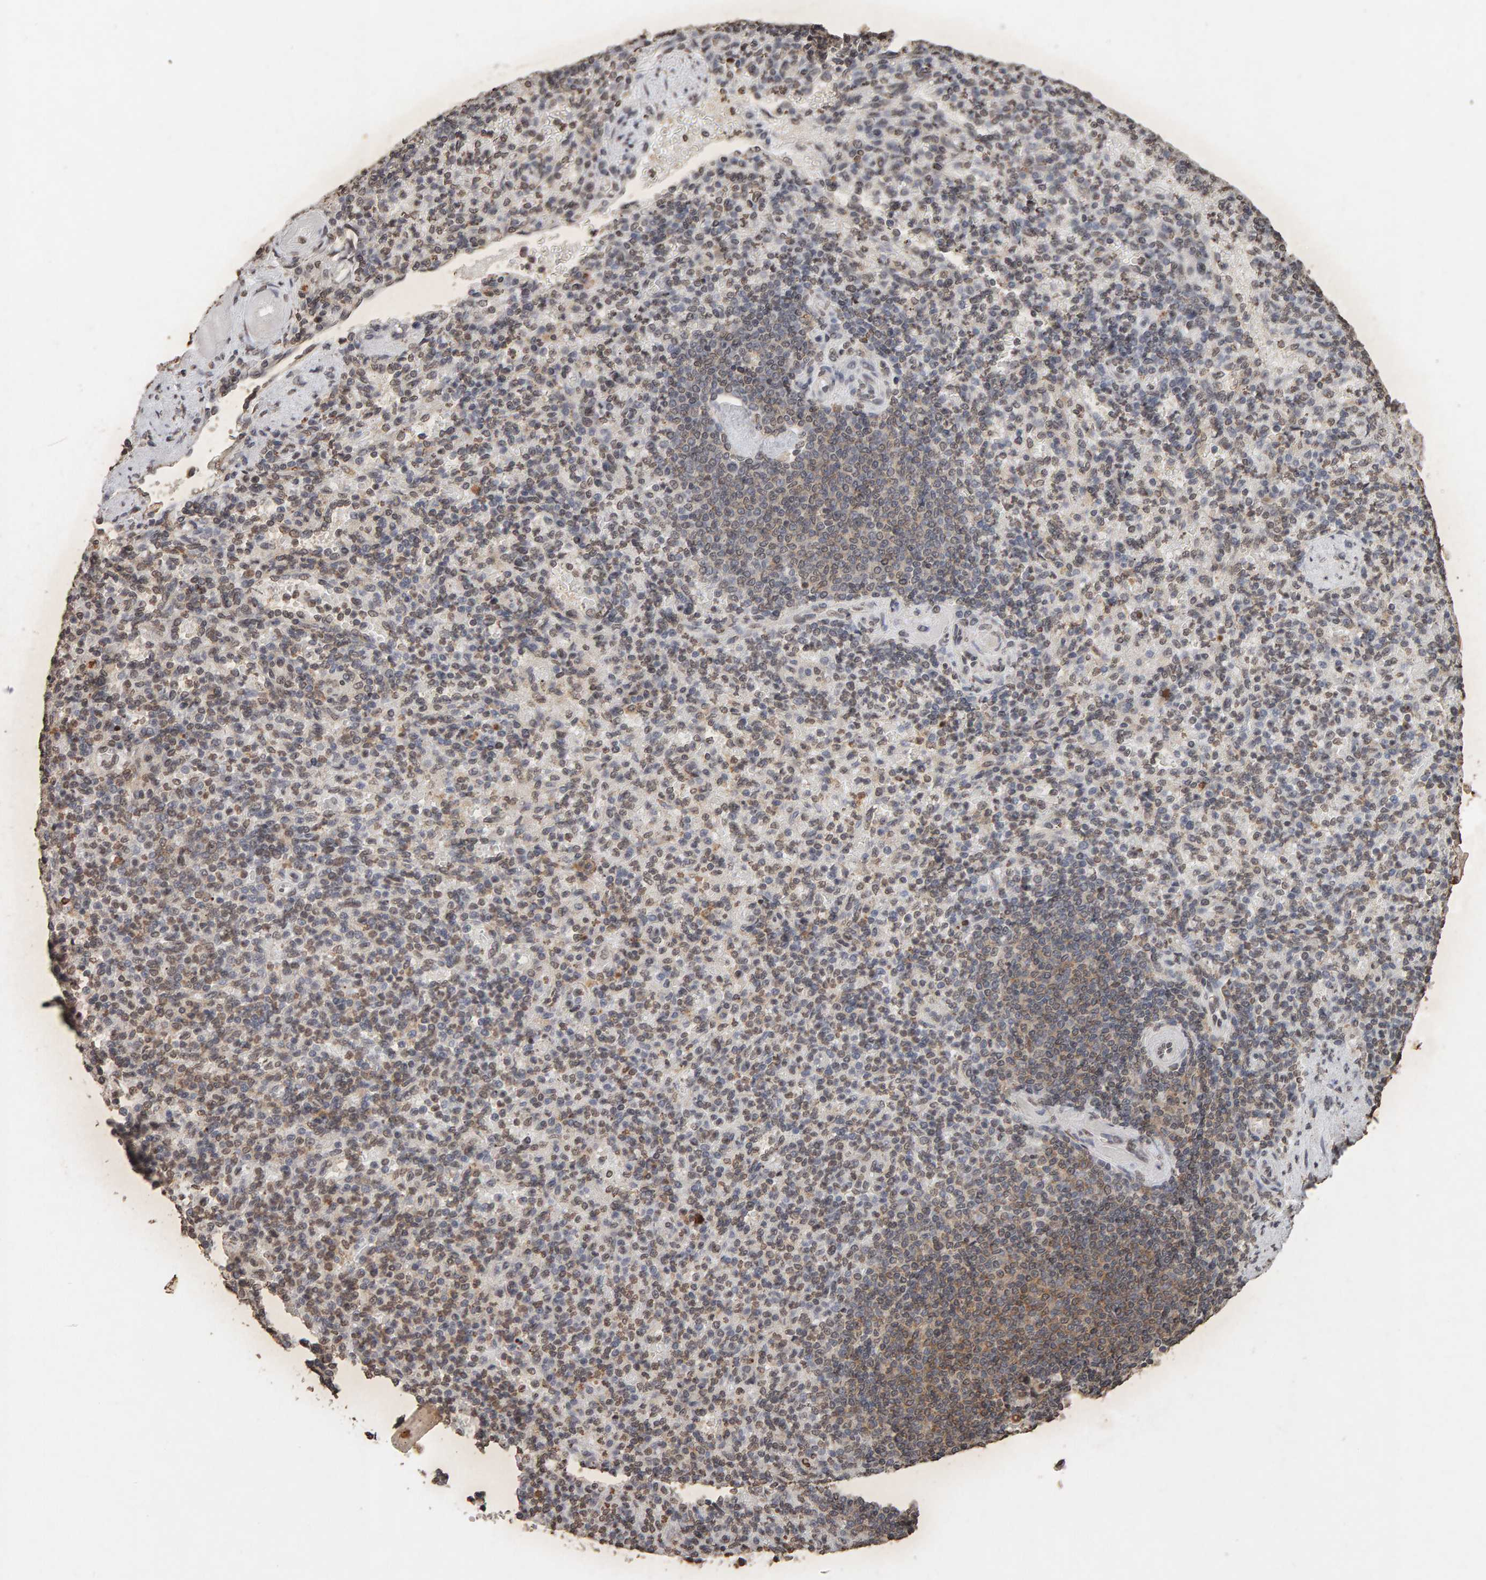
{"staining": {"intensity": "weak", "quantity": ">75%", "location": "nuclear"}, "tissue": "spleen", "cell_type": "Cells in red pulp", "image_type": "normal", "snomed": [{"axis": "morphology", "description": "Normal tissue, NOS"}, {"axis": "topography", "description": "Spleen"}], "caption": "Immunohistochemical staining of normal spleen exhibits >75% levels of weak nuclear protein expression in about >75% of cells in red pulp.", "gene": "DNAJB5", "patient": {"sex": "female", "age": 74}}